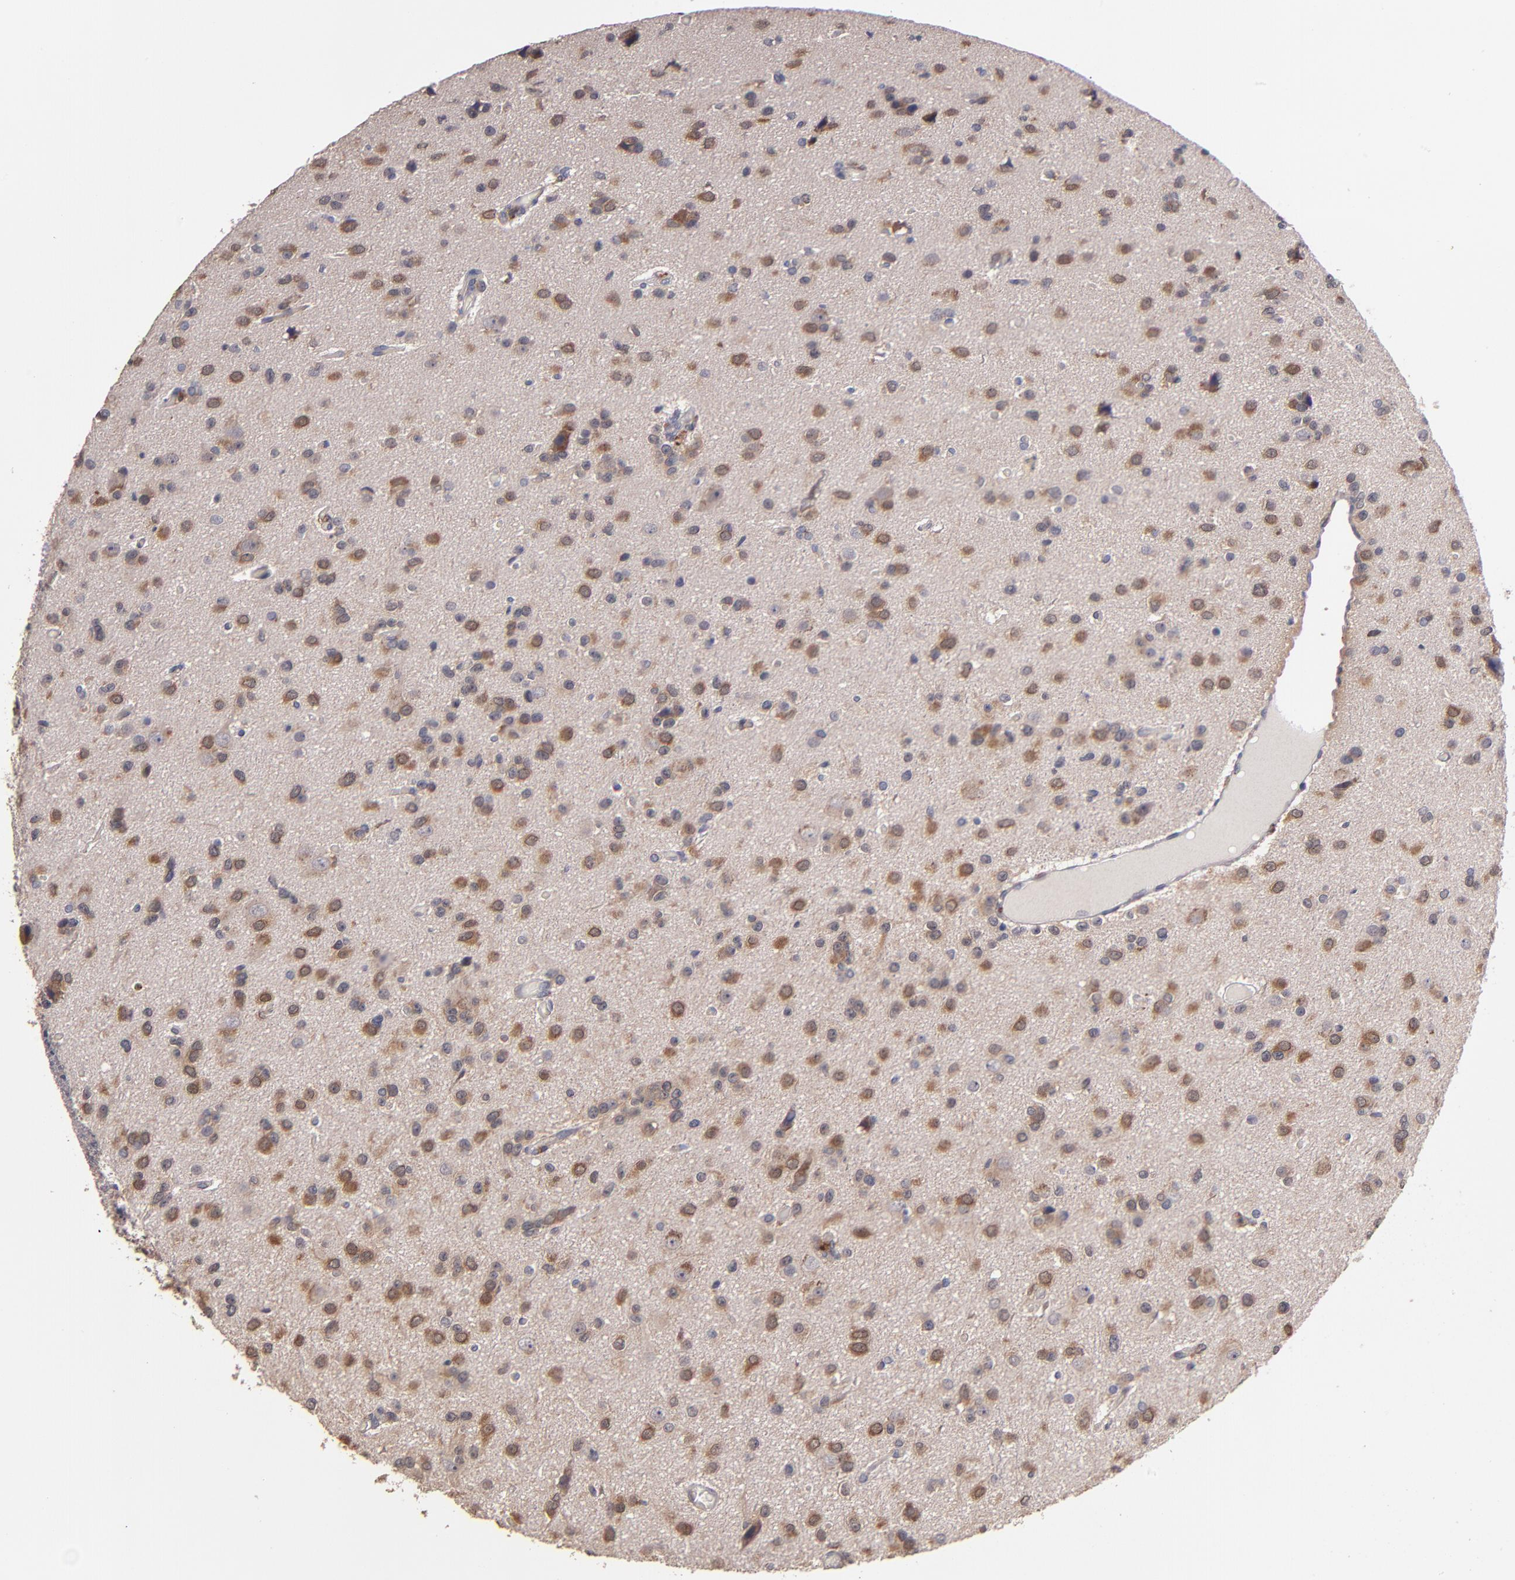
{"staining": {"intensity": "moderate", "quantity": ">75%", "location": "cytoplasmic/membranous"}, "tissue": "glioma", "cell_type": "Tumor cells", "image_type": "cancer", "snomed": [{"axis": "morphology", "description": "Glioma, malignant, Low grade"}, {"axis": "topography", "description": "Brain"}], "caption": "Malignant glioma (low-grade) tissue shows moderate cytoplasmic/membranous expression in approximately >75% of tumor cells, visualized by immunohistochemistry.", "gene": "TTLL12", "patient": {"sex": "male", "age": 42}}